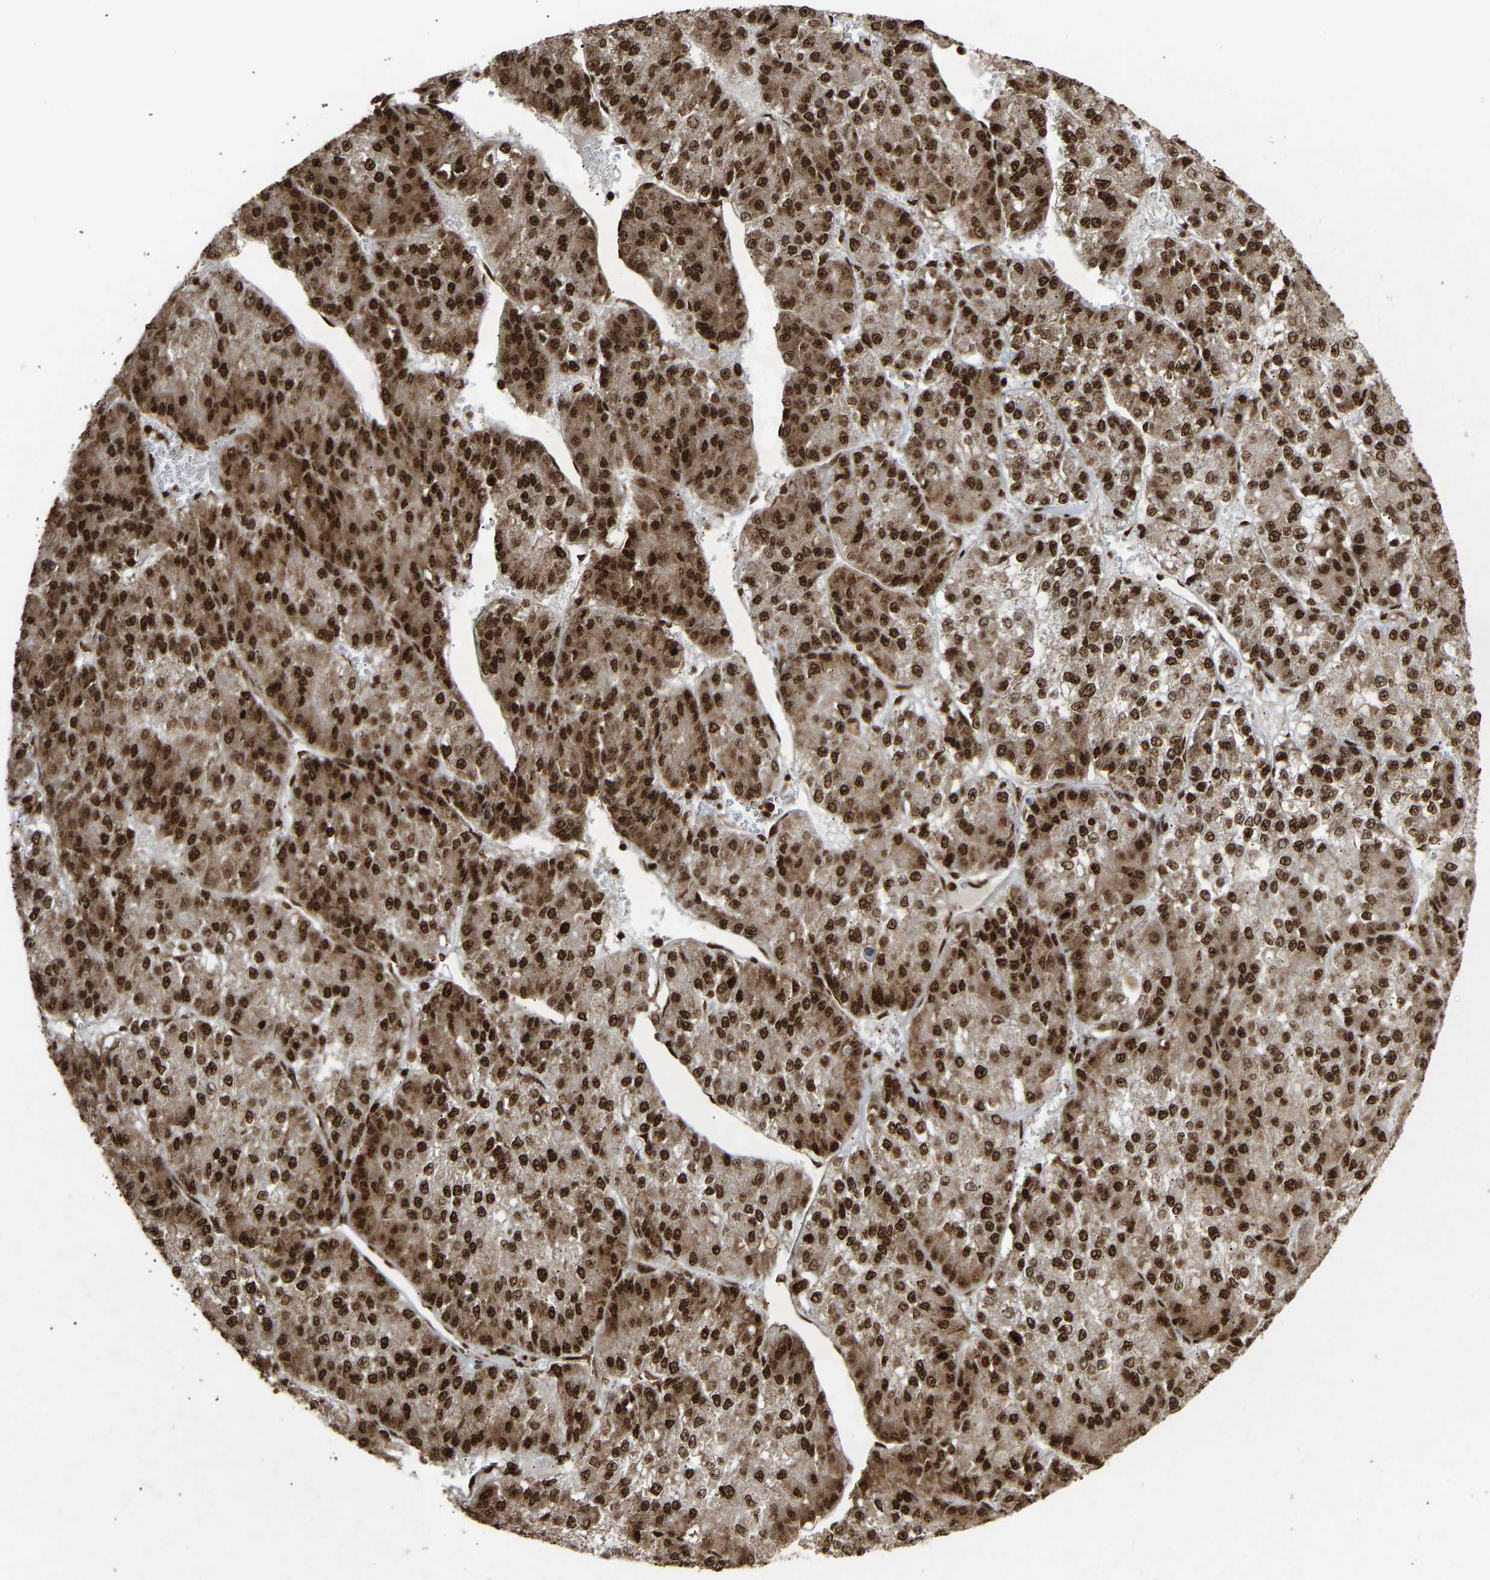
{"staining": {"intensity": "strong", "quantity": ">75%", "location": "cytoplasmic/membranous,nuclear"}, "tissue": "liver cancer", "cell_type": "Tumor cells", "image_type": "cancer", "snomed": [{"axis": "morphology", "description": "Carcinoma, Hepatocellular, NOS"}, {"axis": "topography", "description": "Liver"}], "caption": "The photomicrograph displays staining of liver cancer, revealing strong cytoplasmic/membranous and nuclear protein positivity (brown color) within tumor cells.", "gene": "ALYREF", "patient": {"sex": "female", "age": 73}}